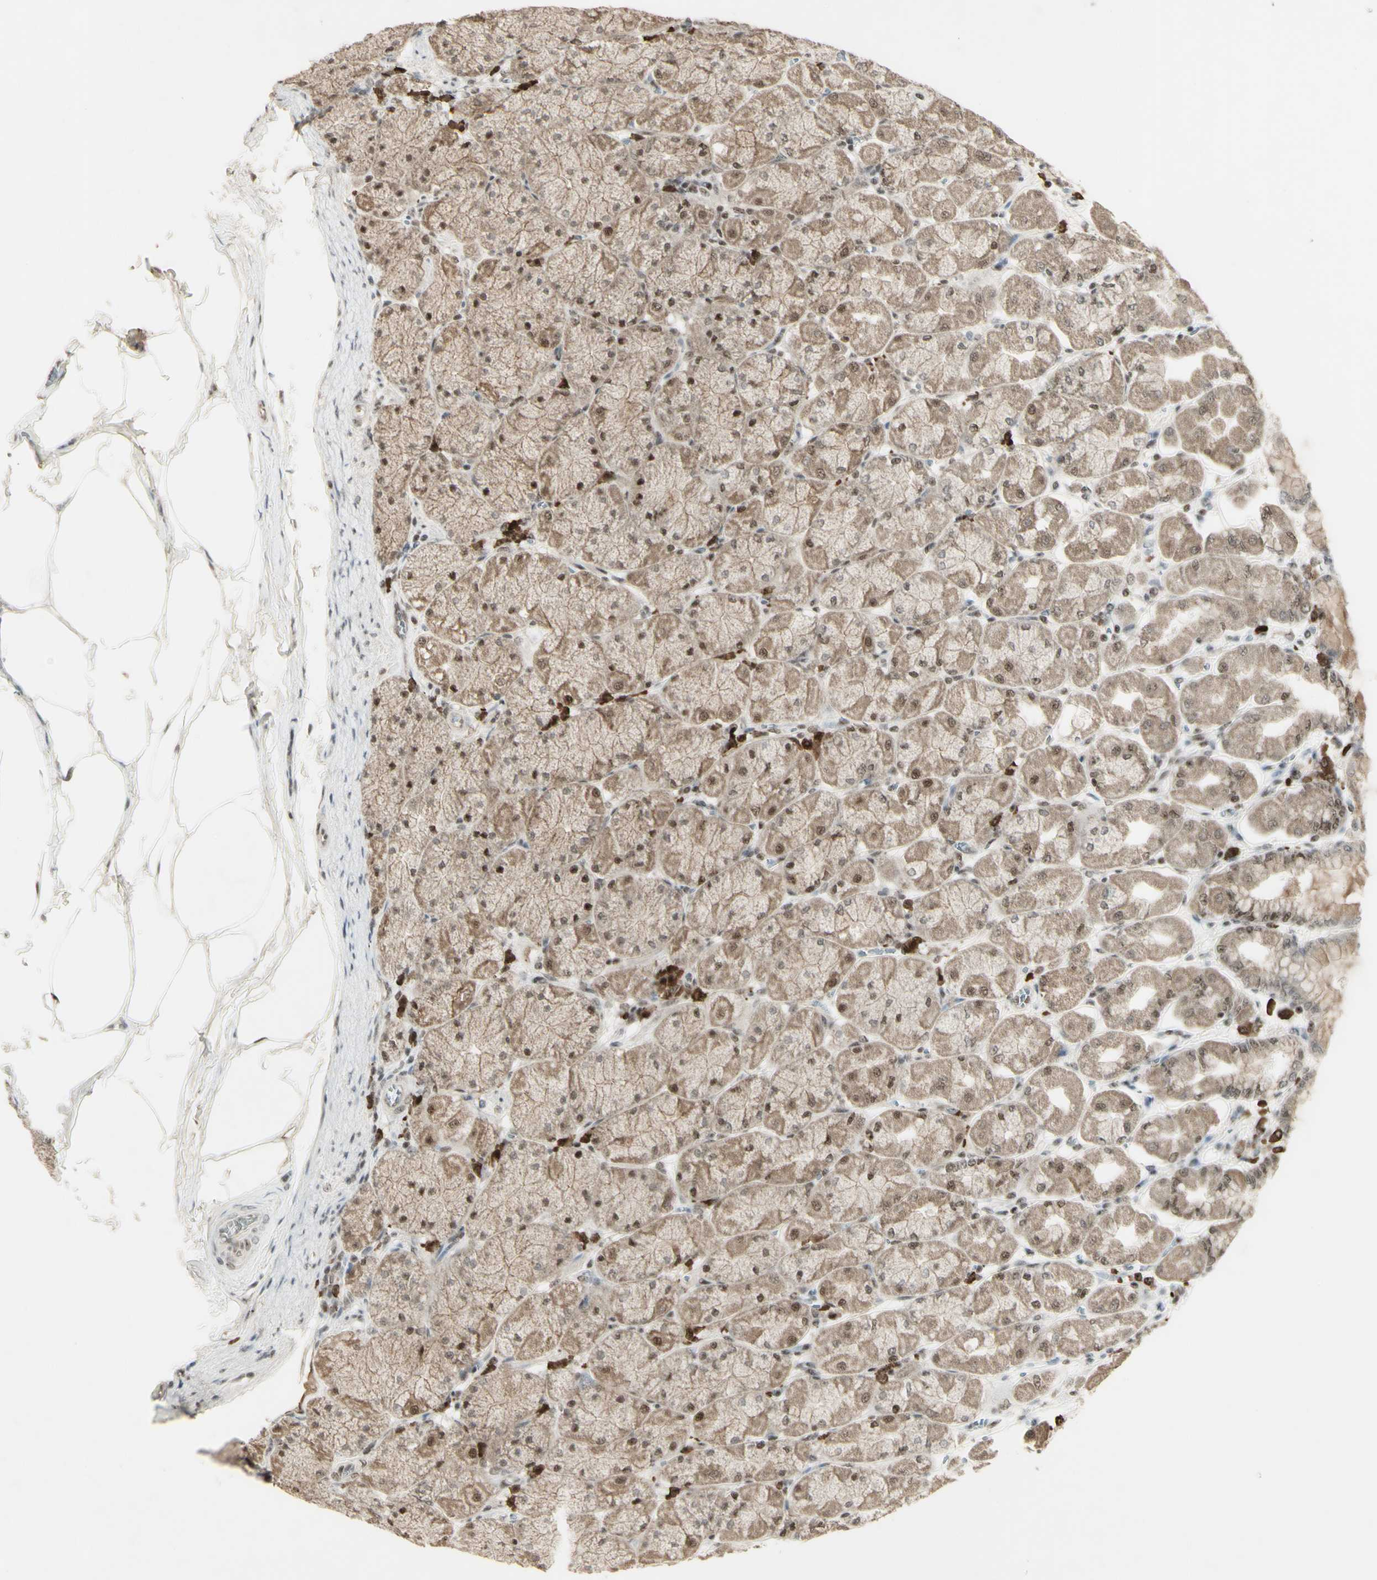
{"staining": {"intensity": "strong", "quantity": "25%-75%", "location": "nuclear"}, "tissue": "stomach", "cell_type": "Glandular cells", "image_type": "normal", "snomed": [{"axis": "morphology", "description": "Normal tissue, NOS"}, {"axis": "topography", "description": "Stomach, upper"}], "caption": "Protein staining by immunohistochemistry demonstrates strong nuclear staining in about 25%-75% of glandular cells in benign stomach. The staining was performed using DAB (3,3'-diaminobenzidine) to visualize the protein expression in brown, while the nuclei were stained in blue with hematoxylin (Magnification: 20x).", "gene": "CCNT1", "patient": {"sex": "female", "age": 56}}